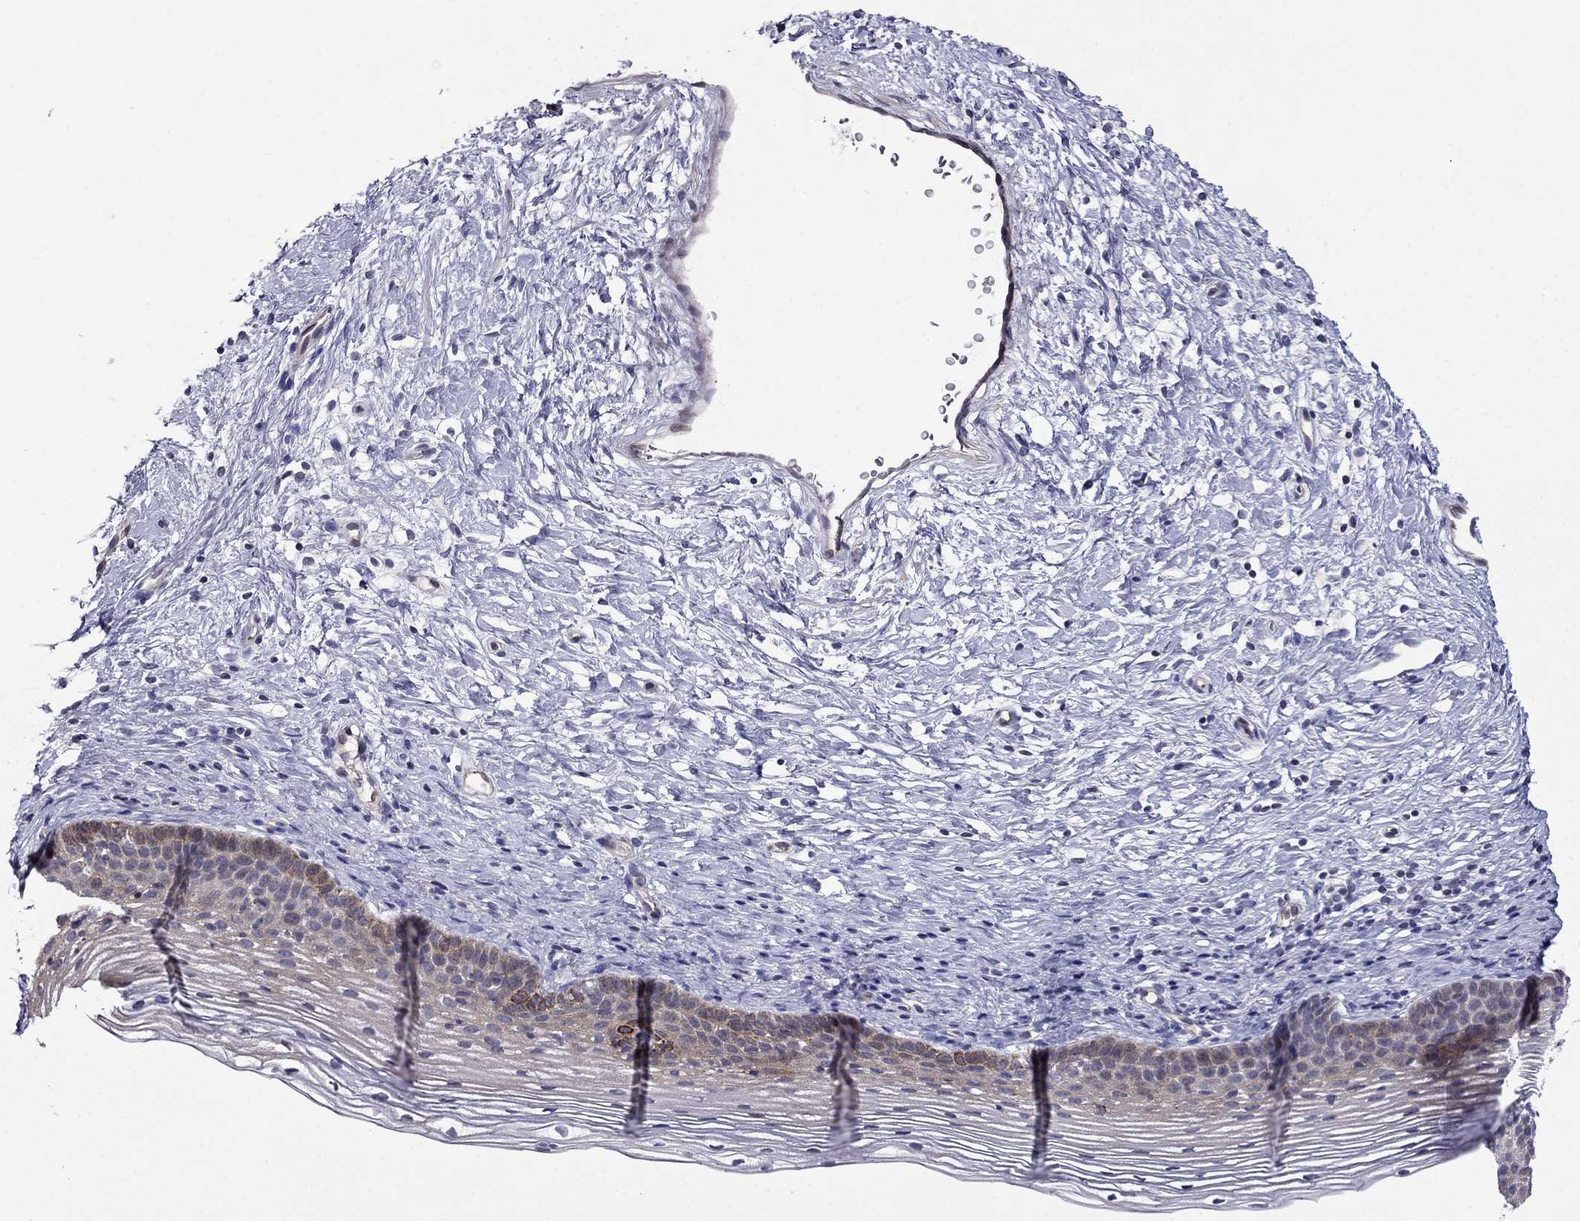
{"staining": {"intensity": "moderate", "quantity": "<25%", "location": "cytoplasmic/membranous"}, "tissue": "cervix", "cell_type": "Squamous epithelial cells", "image_type": "normal", "snomed": [{"axis": "morphology", "description": "Normal tissue, NOS"}, {"axis": "topography", "description": "Cervix"}], "caption": "An image of human cervix stained for a protein displays moderate cytoplasmic/membranous brown staining in squamous epithelial cells.", "gene": "PRR18", "patient": {"sex": "female", "age": 39}}